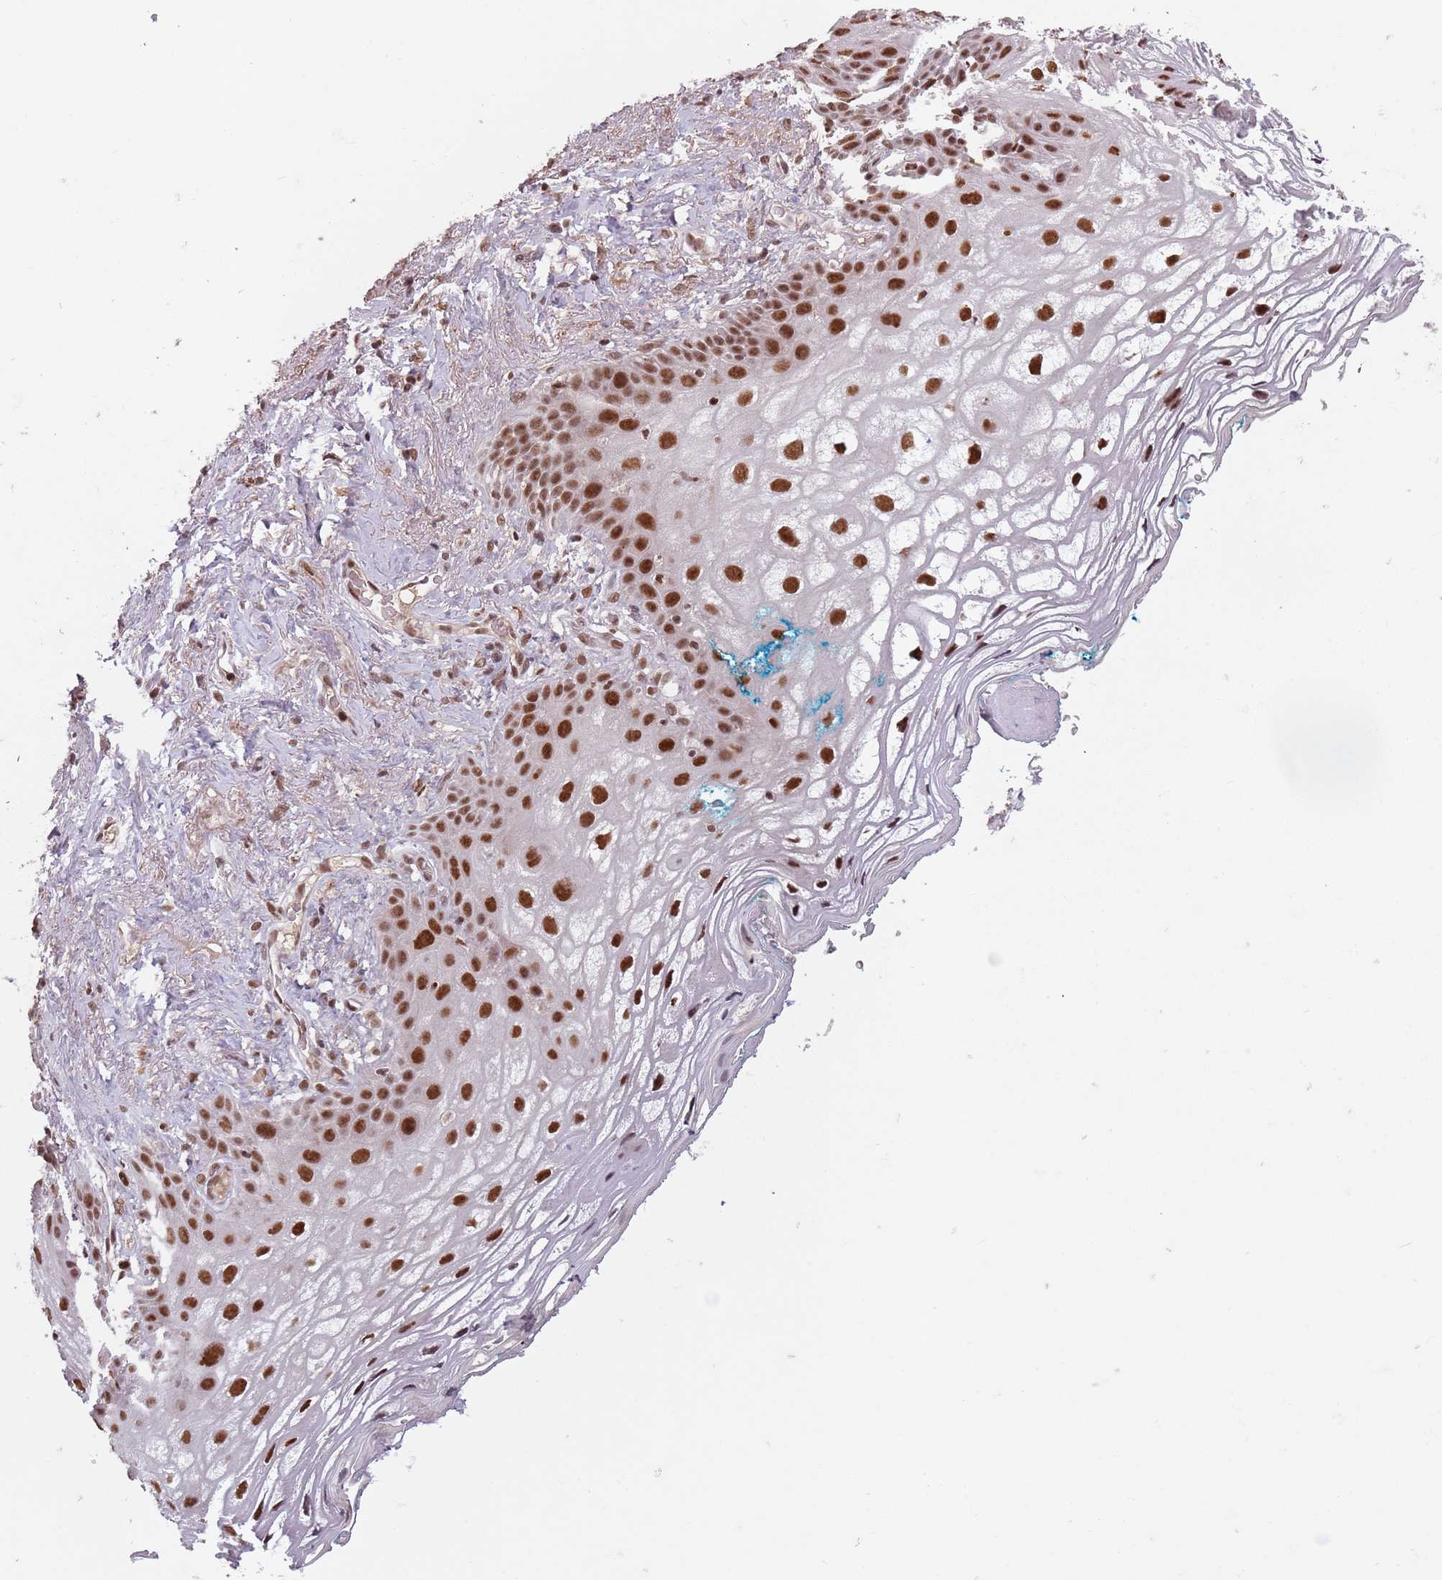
{"staining": {"intensity": "strong", "quantity": ">75%", "location": "nuclear"}, "tissue": "vagina", "cell_type": "Squamous epithelial cells", "image_type": "normal", "snomed": [{"axis": "morphology", "description": "Normal tissue, NOS"}, {"axis": "topography", "description": "Vagina"}], "caption": "Normal vagina demonstrates strong nuclear expression in about >75% of squamous epithelial cells.", "gene": "NCBP1", "patient": {"sex": "female", "age": 68}}